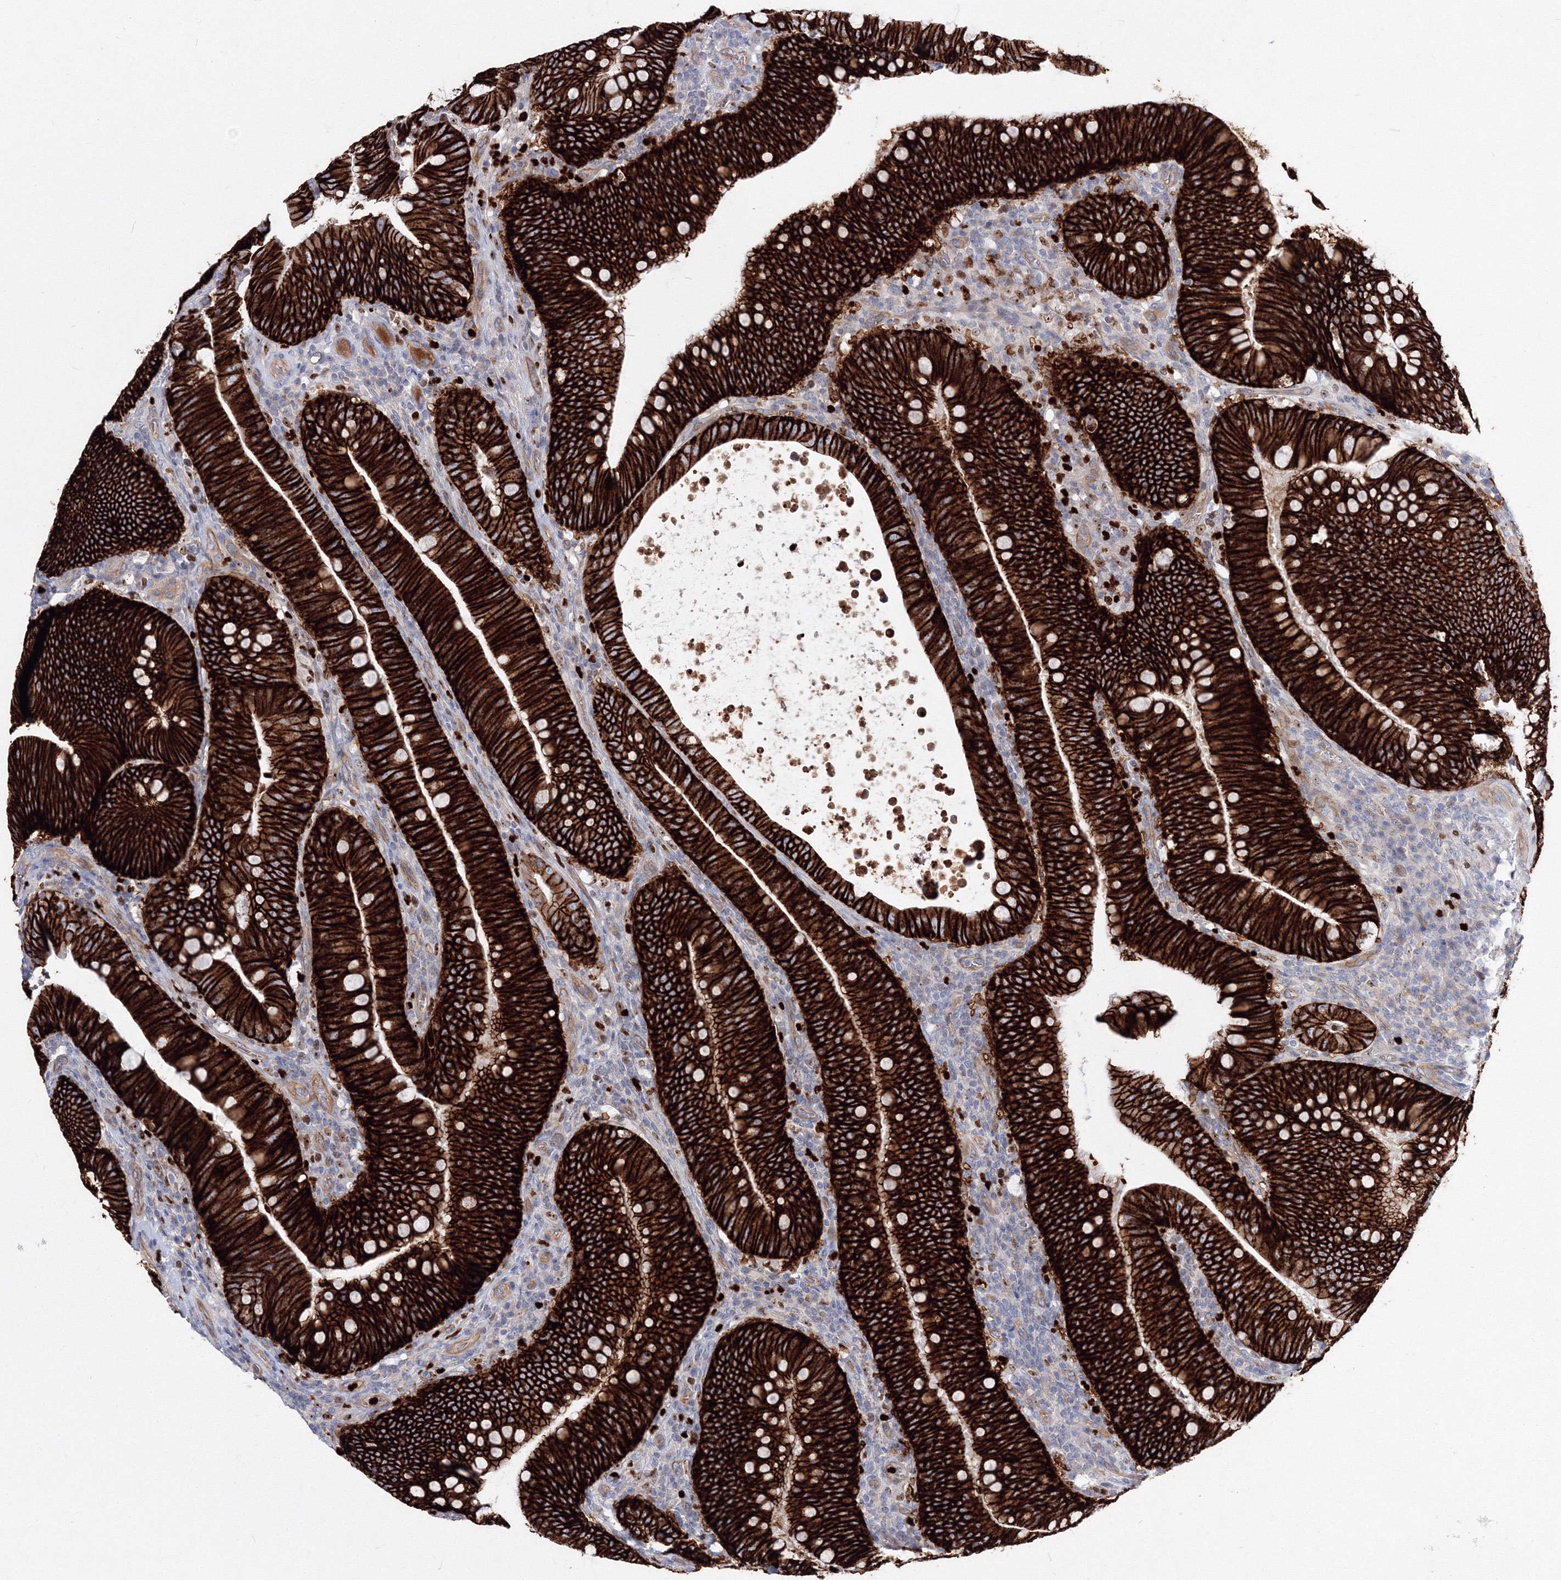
{"staining": {"intensity": "strong", "quantity": ">75%", "location": "cytoplasmic/membranous"}, "tissue": "colorectal cancer", "cell_type": "Tumor cells", "image_type": "cancer", "snomed": [{"axis": "morphology", "description": "Normal tissue, NOS"}, {"axis": "topography", "description": "Colon"}], "caption": "The photomicrograph reveals a brown stain indicating the presence of a protein in the cytoplasmic/membranous of tumor cells in colorectal cancer.", "gene": "C11orf52", "patient": {"sex": "female", "age": 82}}